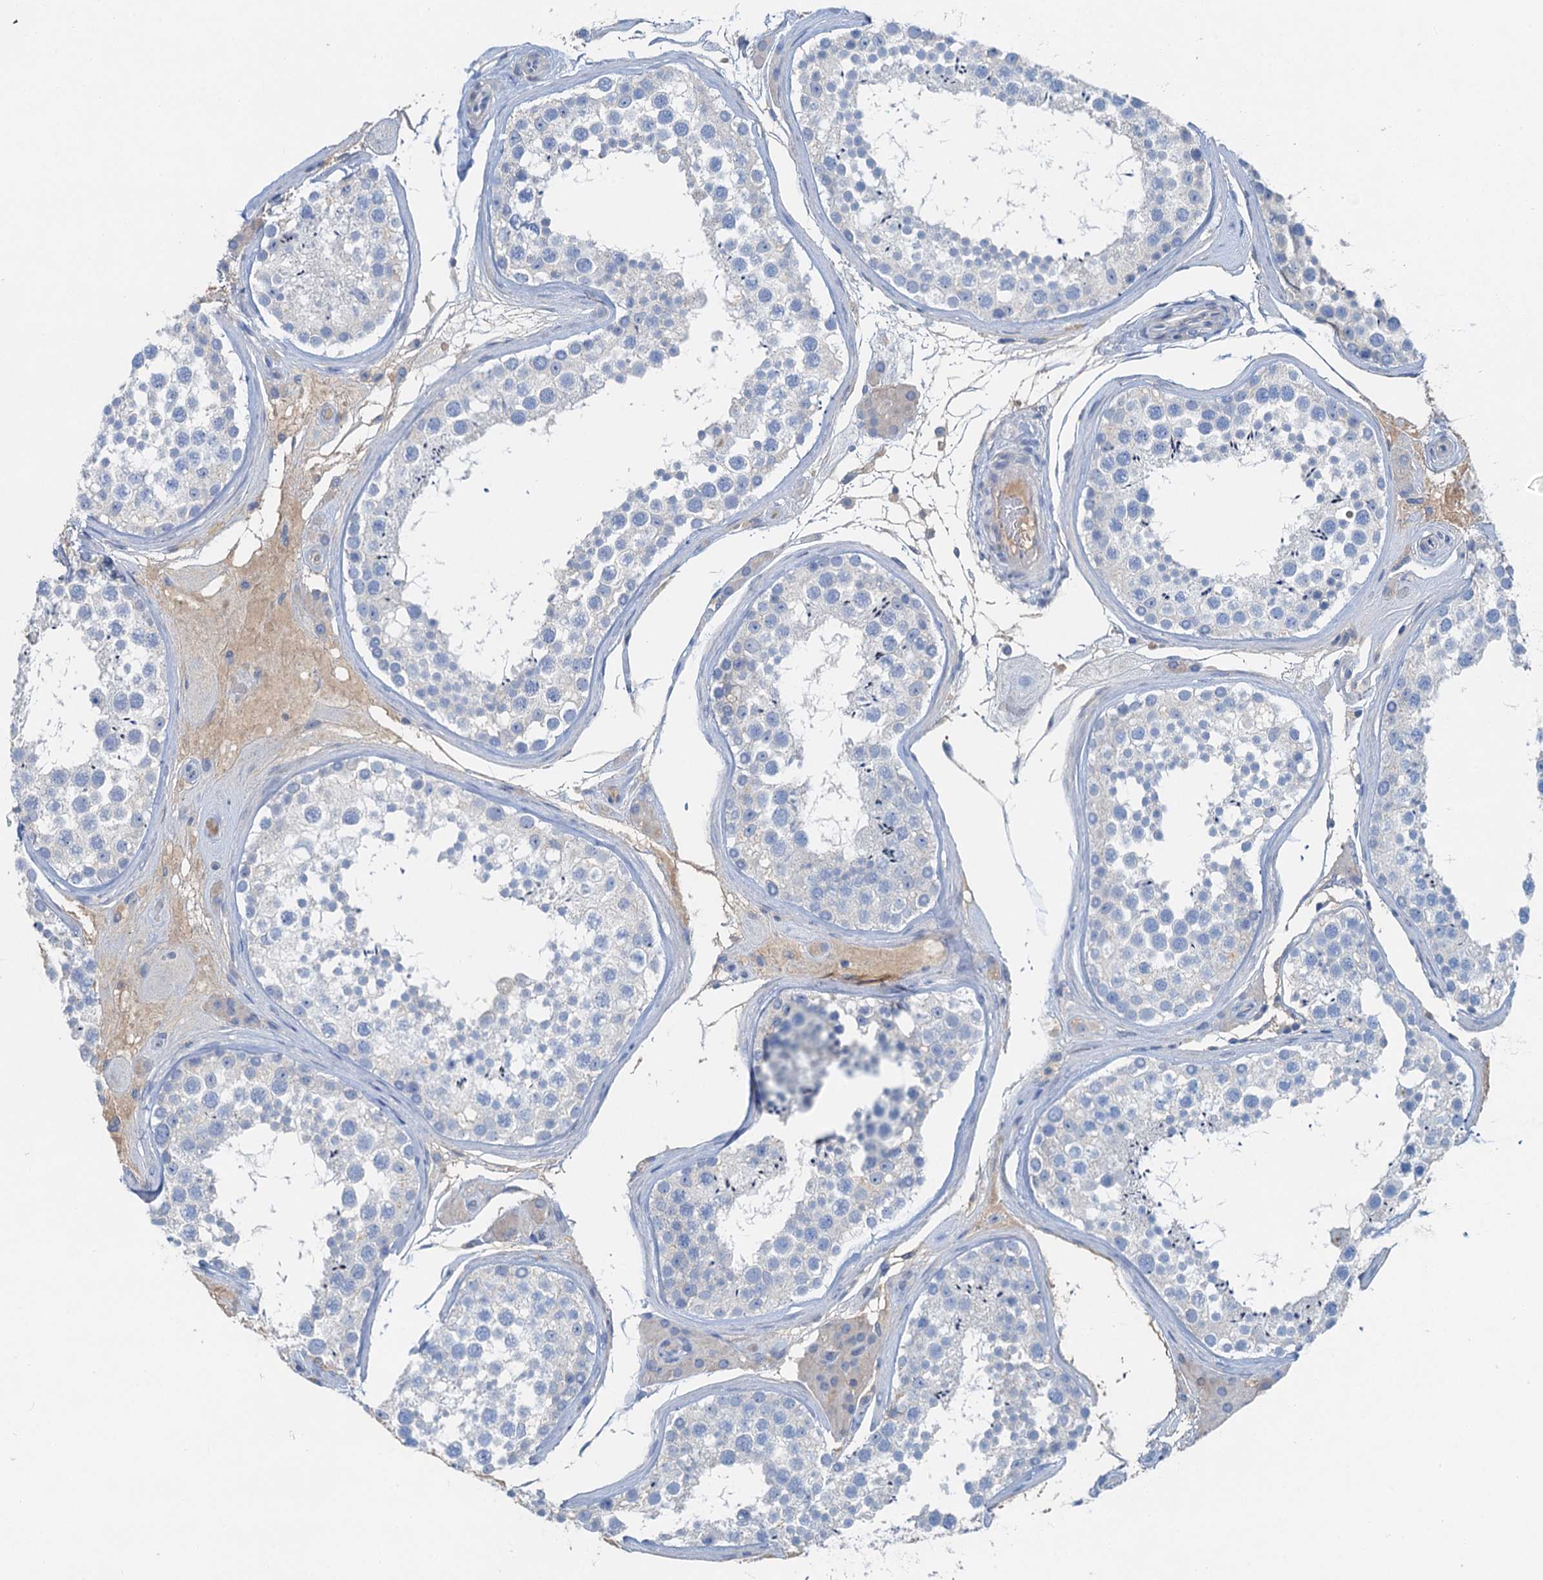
{"staining": {"intensity": "negative", "quantity": "none", "location": "none"}, "tissue": "testis", "cell_type": "Cells in seminiferous ducts", "image_type": "normal", "snomed": [{"axis": "morphology", "description": "Normal tissue, NOS"}, {"axis": "topography", "description": "Testis"}], "caption": "IHC histopathology image of normal testis: human testis stained with DAB demonstrates no significant protein expression in cells in seminiferous ducts.", "gene": "OTOA", "patient": {"sex": "male", "age": 46}}